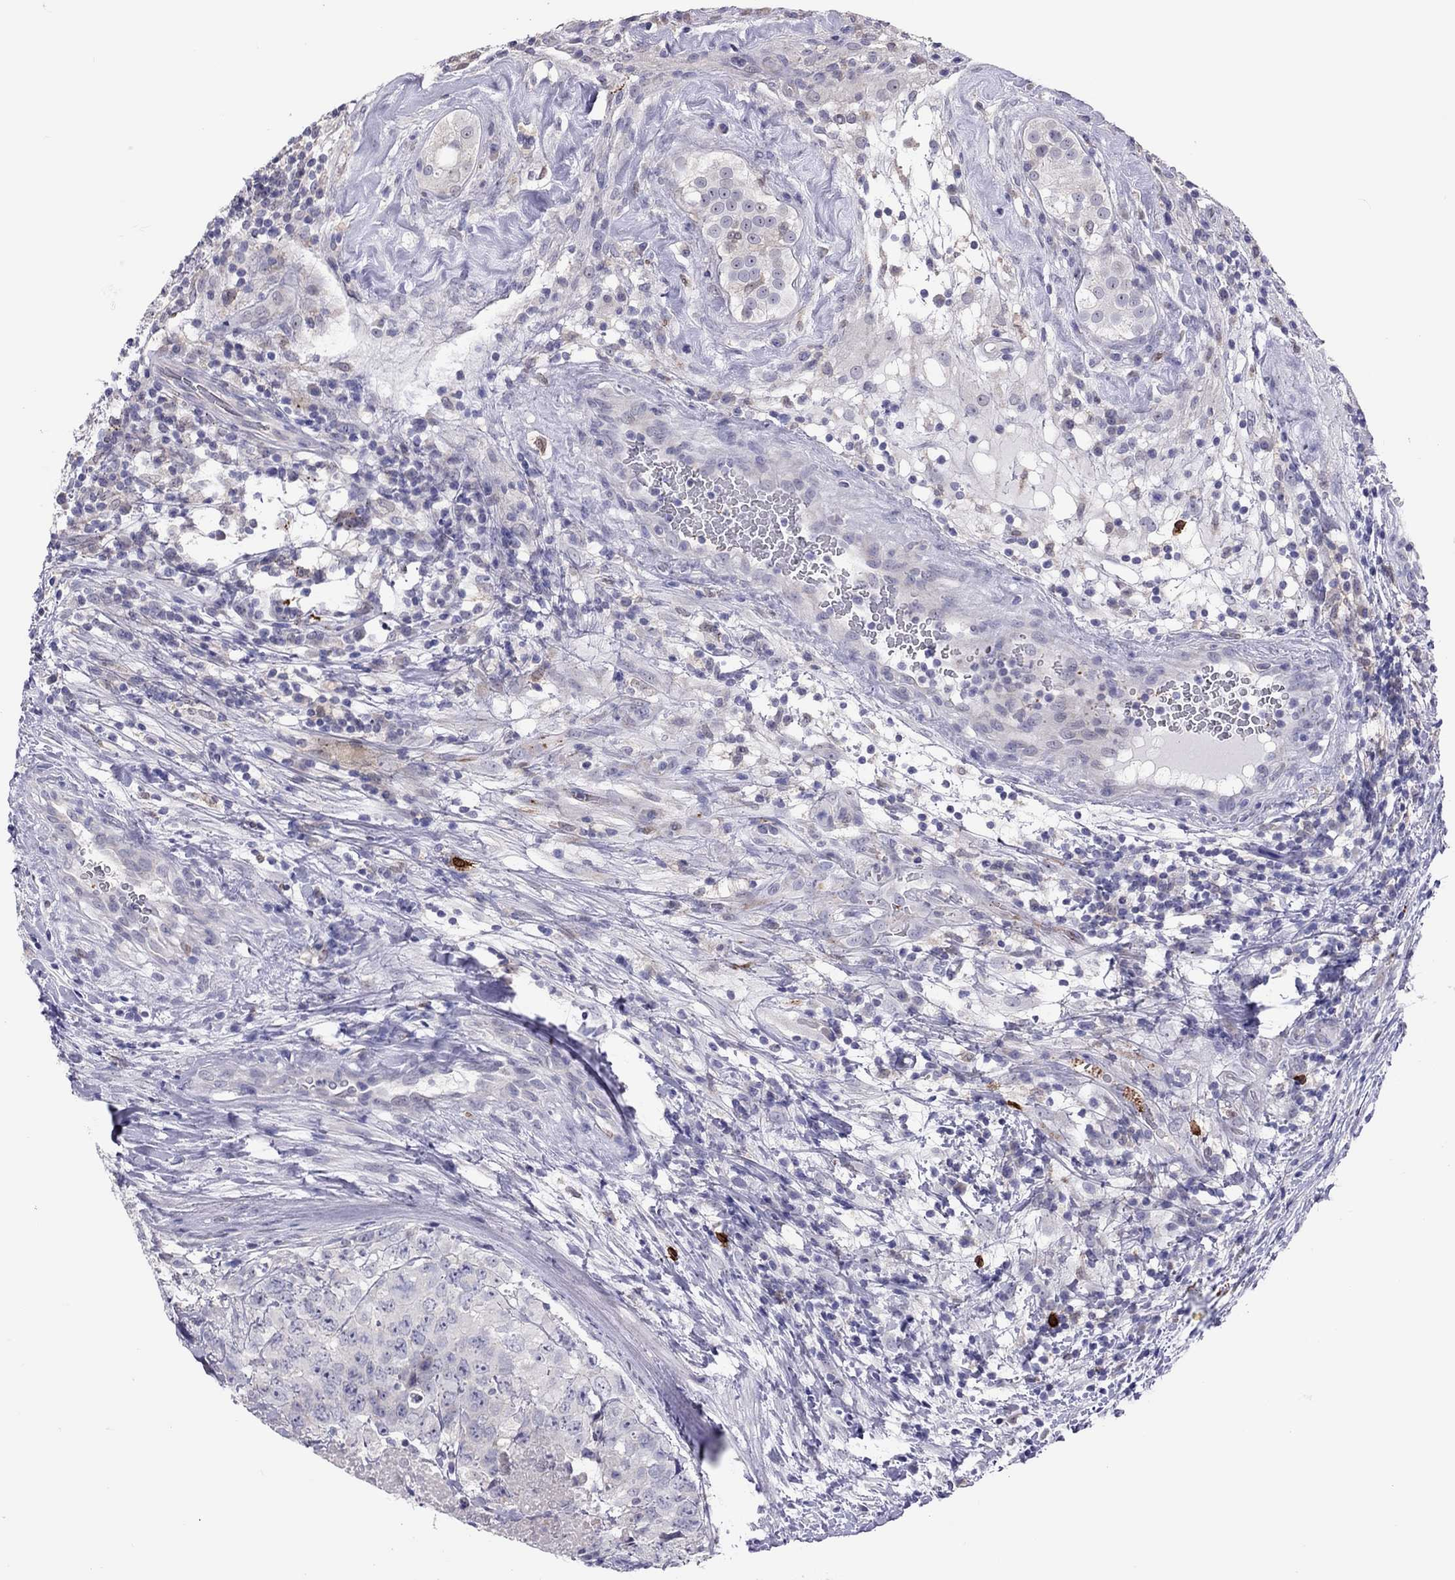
{"staining": {"intensity": "negative", "quantity": "none", "location": "none"}, "tissue": "testis cancer", "cell_type": "Tumor cells", "image_type": "cancer", "snomed": [{"axis": "morphology", "description": "Seminoma, NOS"}, {"axis": "topography", "description": "Testis"}], "caption": "Immunohistochemistry (IHC) of human testis cancer (seminoma) displays no staining in tumor cells. (DAB immunohistochemistry (IHC) visualized using brightfield microscopy, high magnification).", "gene": "ADORA2A", "patient": {"sex": "male", "age": 34}}